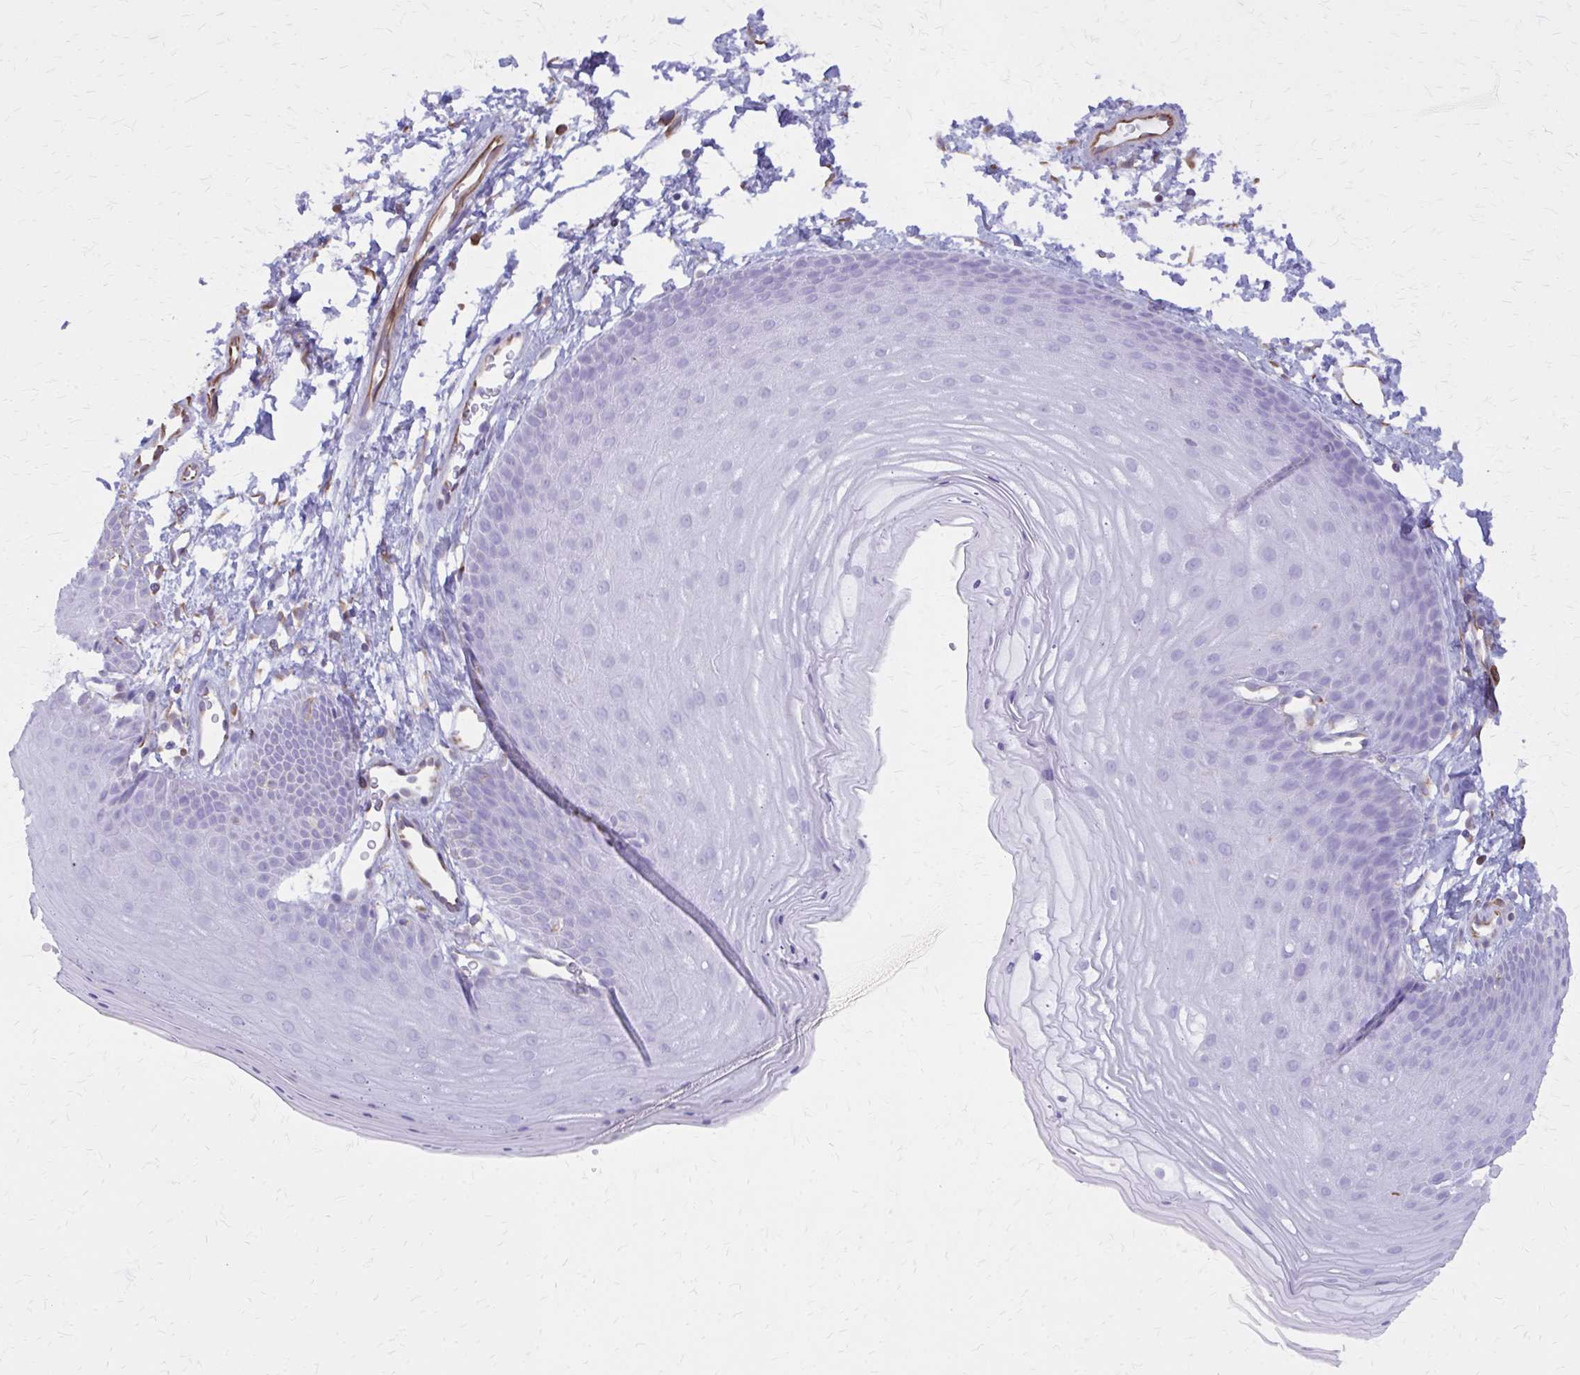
{"staining": {"intensity": "negative", "quantity": "none", "location": "none"}, "tissue": "skin", "cell_type": "Epidermal cells", "image_type": "normal", "snomed": [{"axis": "morphology", "description": "Normal tissue, NOS"}, {"axis": "topography", "description": "Anal"}], "caption": "High power microscopy photomicrograph of an IHC micrograph of unremarkable skin, revealing no significant expression in epidermal cells.", "gene": "GFAP", "patient": {"sex": "male", "age": 53}}